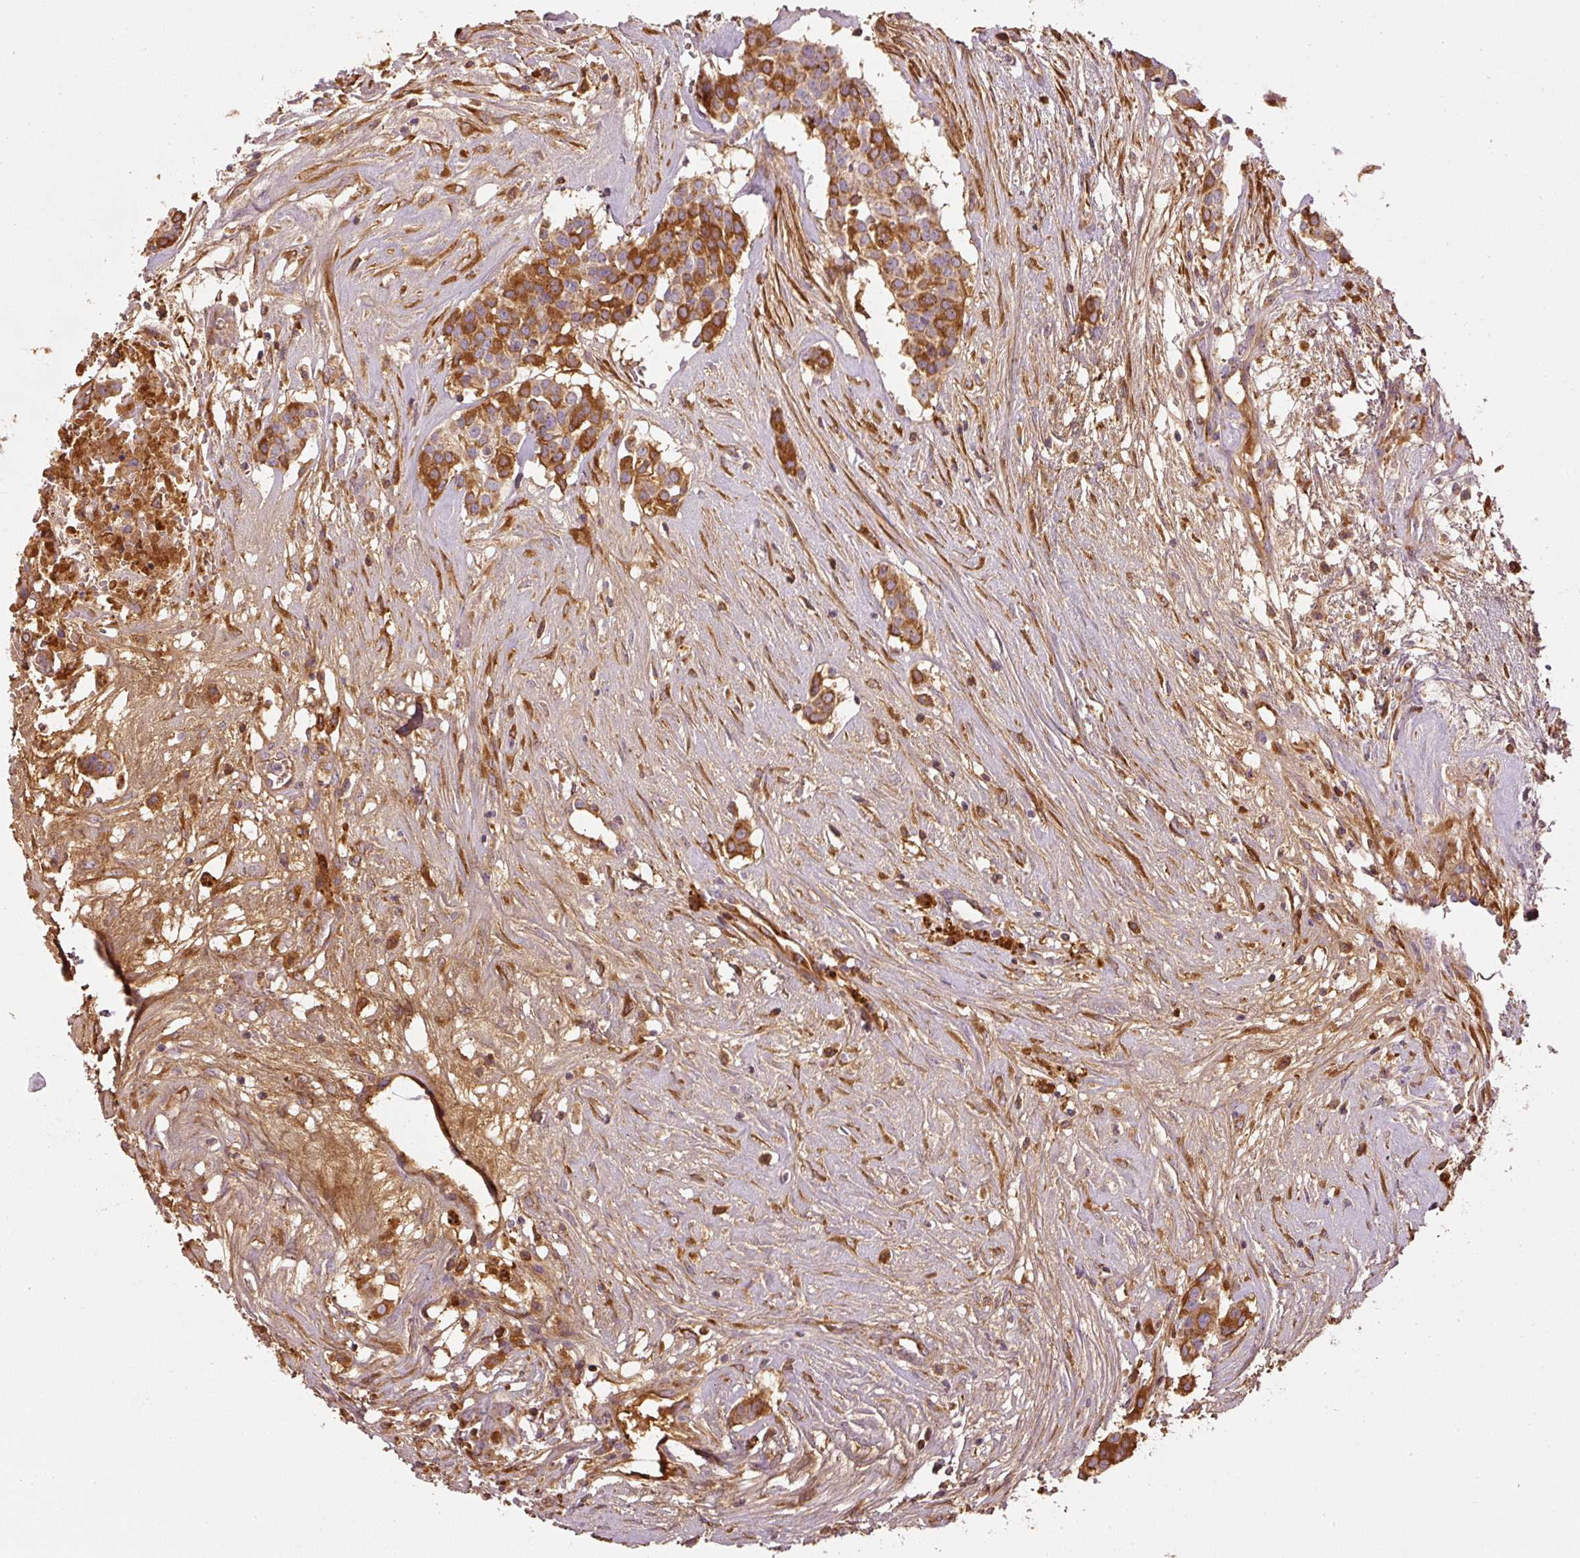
{"staining": {"intensity": "strong", "quantity": ">75%", "location": "cytoplasmic/membranous"}, "tissue": "head and neck cancer", "cell_type": "Tumor cells", "image_type": "cancer", "snomed": [{"axis": "morphology", "description": "Adenocarcinoma, NOS"}, {"axis": "topography", "description": "Head-Neck"}], "caption": "Protein expression analysis of human adenocarcinoma (head and neck) reveals strong cytoplasmic/membranous positivity in about >75% of tumor cells.", "gene": "SERPING1", "patient": {"sex": "male", "age": 81}}